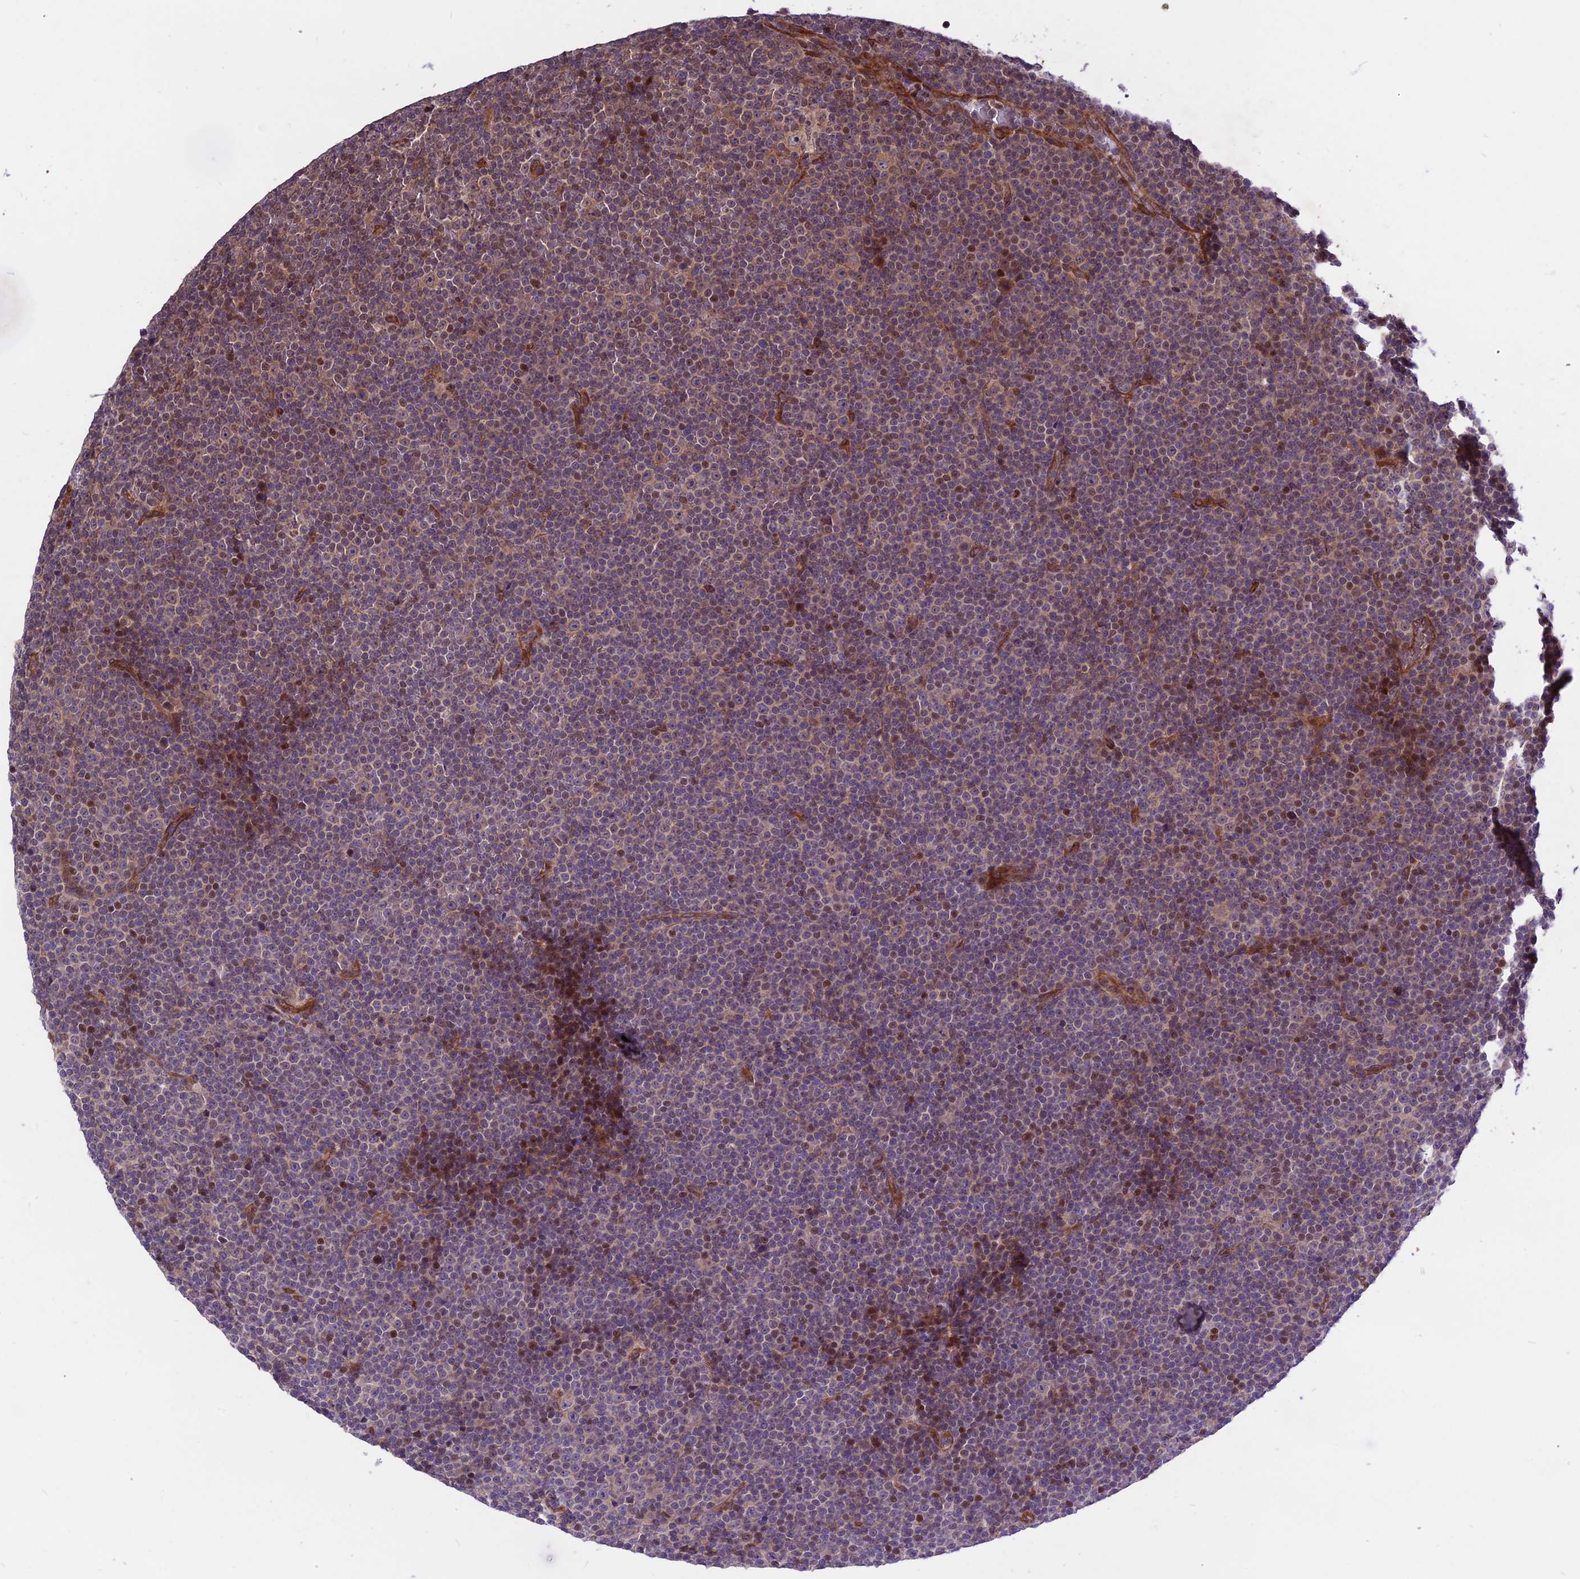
{"staining": {"intensity": "weak", "quantity": "<25%", "location": "cytoplasmic/membranous,nuclear"}, "tissue": "lymphoma", "cell_type": "Tumor cells", "image_type": "cancer", "snomed": [{"axis": "morphology", "description": "Malignant lymphoma, non-Hodgkin's type, Low grade"}, {"axis": "topography", "description": "Lymph node"}], "caption": "There is no significant positivity in tumor cells of low-grade malignant lymphoma, non-Hodgkin's type. (DAB immunohistochemistry visualized using brightfield microscopy, high magnification).", "gene": "SMG6", "patient": {"sex": "female", "age": 67}}